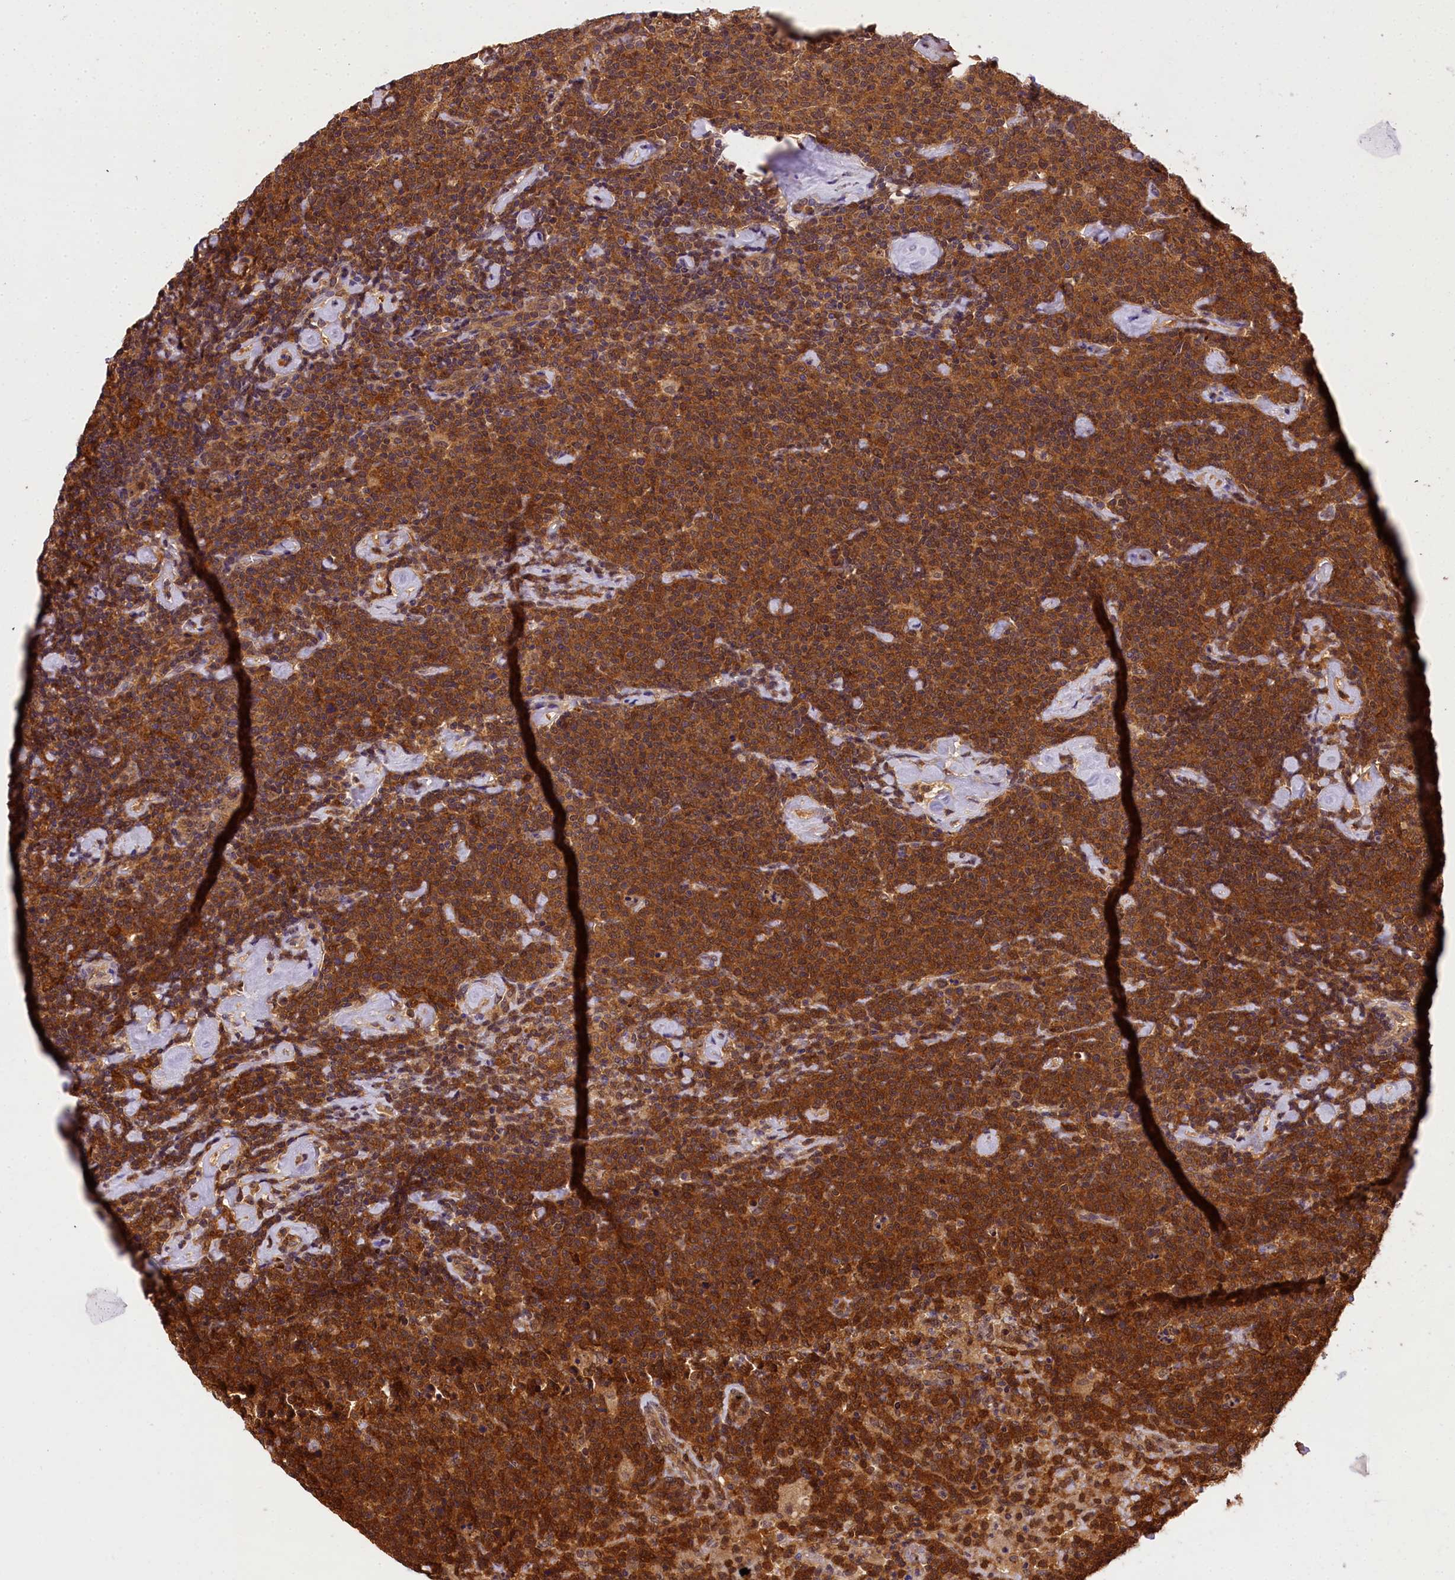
{"staining": {"intensity": "strong", "quantity": ">75%", "location": "cytoplasmic/membranous"}, "tissue": "lymphoma", "cell_type": "Tumor cells", "image_type": "cancer", "snomed": [{"axis": "morphology", "description": "Malignant lymphoma, non-Hodgkin's type, High grade"}, {"axis": "topography", "description": "Lymph node"}], "caption": "Immunohistochemistry image of neoplastic tissue: lymphoma stained using immunohistochemistry reveals high levels of strong protein expression localized specifically in the cytoplasmic/membranous of tumor cells, appearing as a cytoplasmic/membranous brown color.", "gene": "EIF6", "patient": {"sex": "male", "age": 61}}